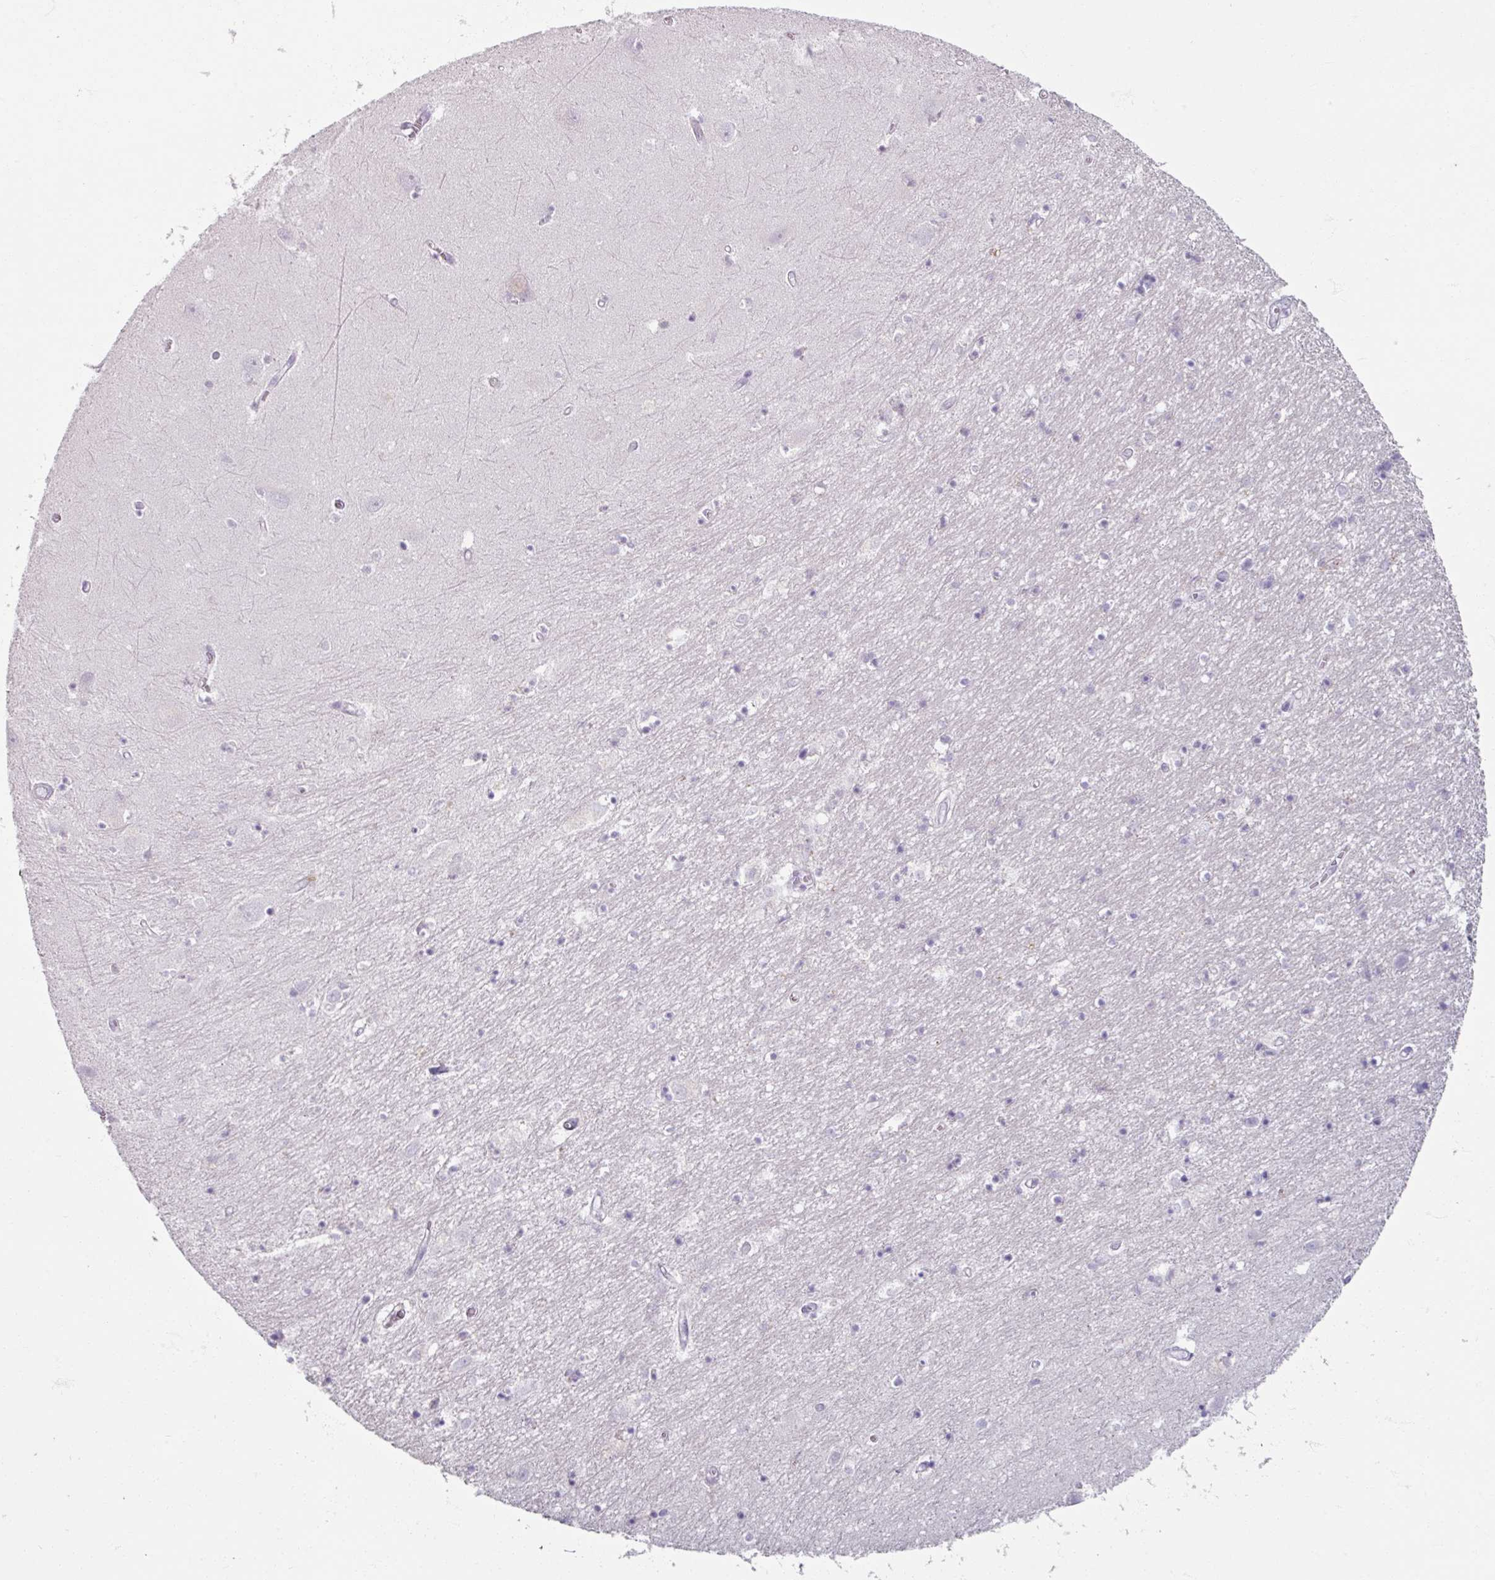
{"staining": {"intensity": "negative", "quantity": "none", "location": "none"}, "tissue": "hippocampus", "cell_type": "Glial cells", "image_type": "normal", "snomed": [{"axis": "morphology", "description": "Normal tissue, NOS"}, {"axis": "topography", "description": "Hippocampus"}], "caption": "Immunohistochemistry of normal human hippocampus displays no staining in glial cells.", "gene": "PTPRC", "patient": {"sex": "female", "age": 64}}